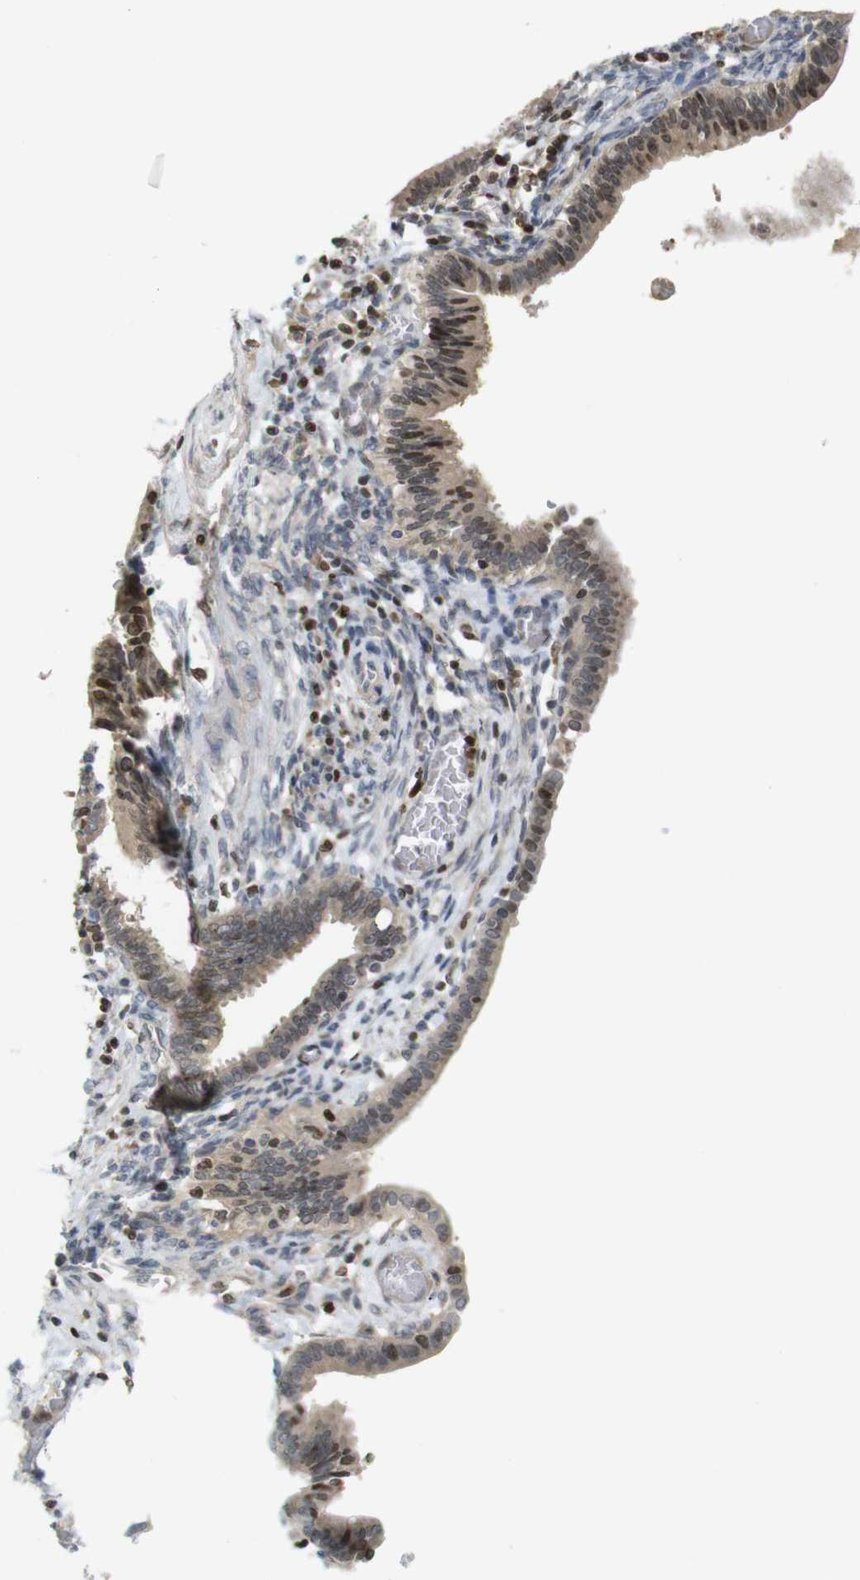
{"staining": {"intensity": "weak", "quantity": ">75%", "location": "cytoplasmic/membranous,nuclear"}, "tissue": "cervical cancer", "cell_type": "Tumor cells", "image_type": "cancer", "snomed": [{"axis": "morphology", "description": "Adenocarcinoma, NOS"}, {"axis": "topography", "description": "Cervix"}], "caption": "Protein staining demonstrates weak cytoplasmic/membranous and nuclear expression in approximately >75% of tumor cells in cervical adenocarcinoma.", "gene": "MBD1", "patient": {"sex": "female", "age": 44}}